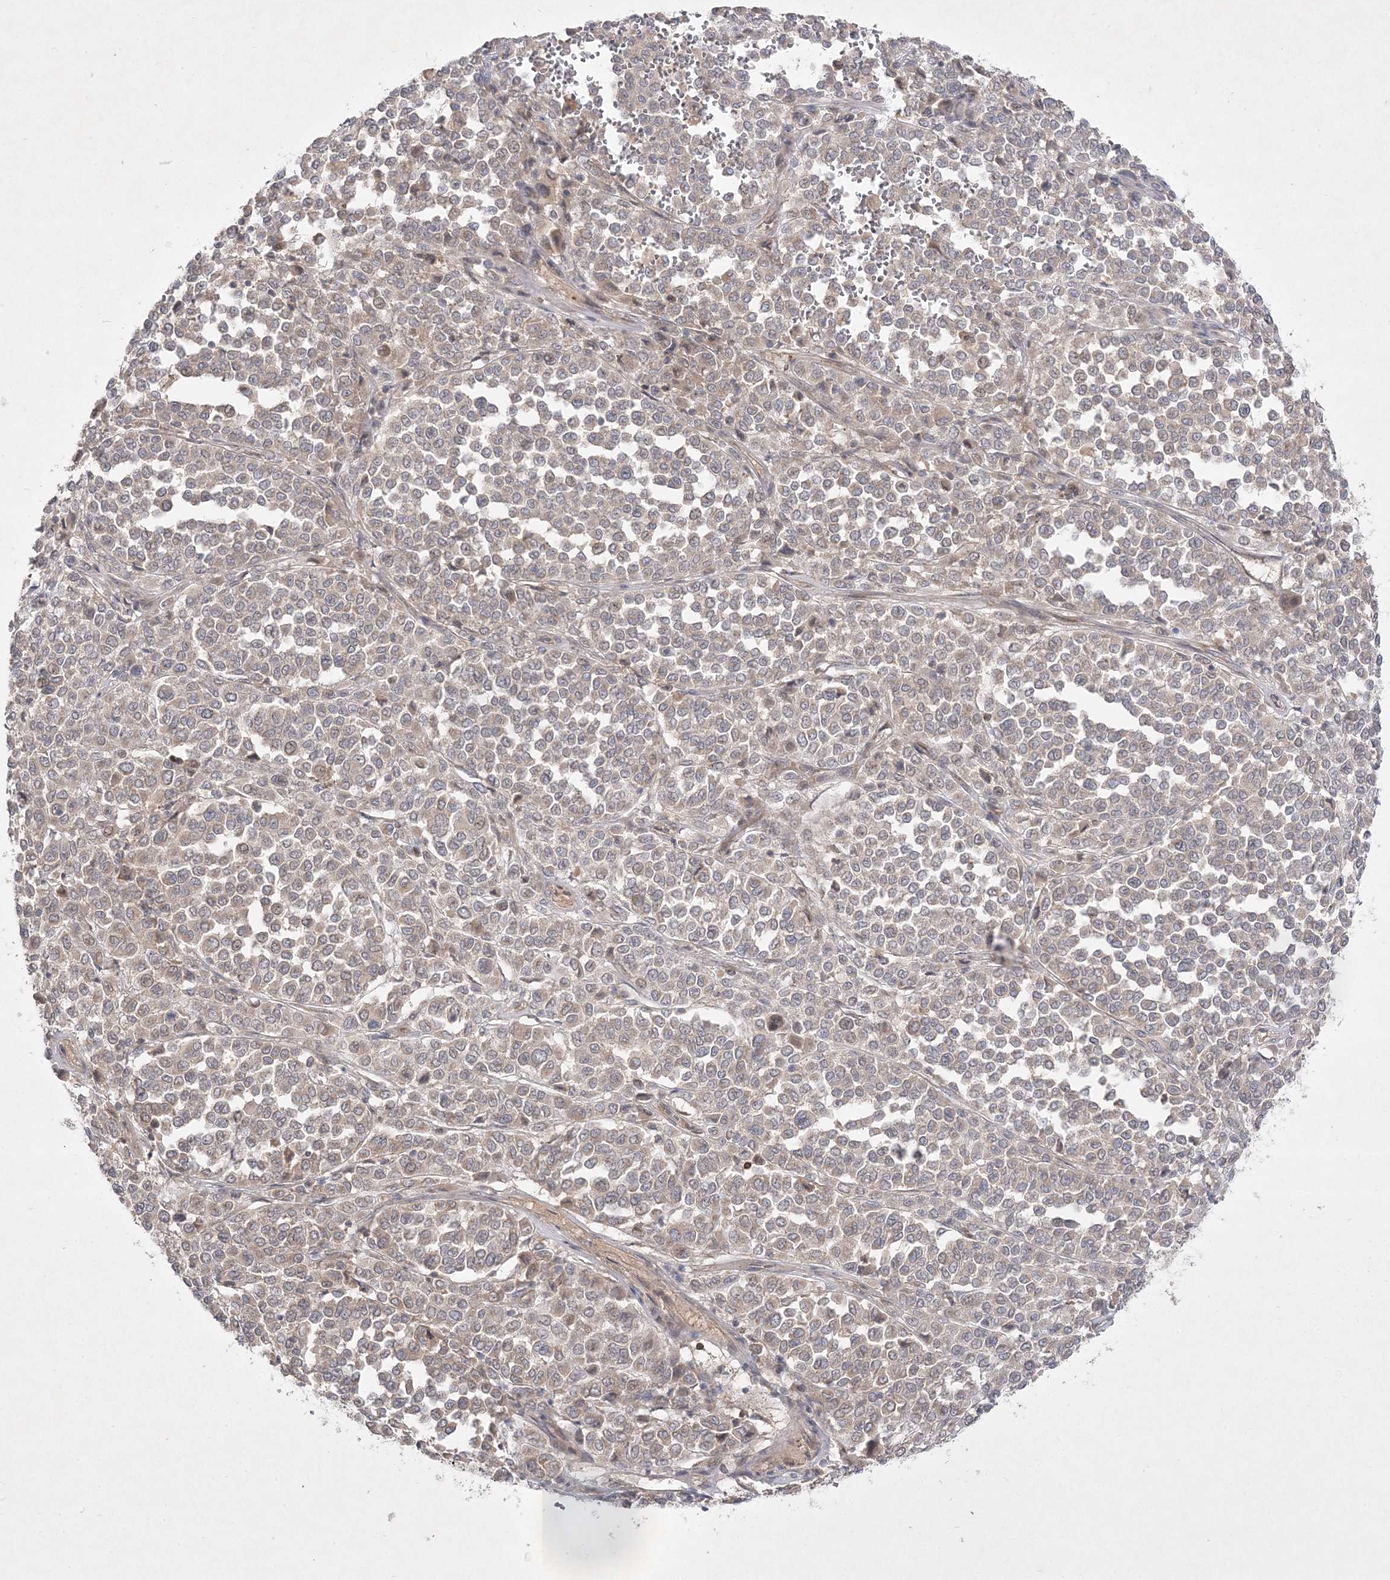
{"staining": {"intensity": "negative", "quantity": "none", "location": "none"}, "tissue": "melanoma", "cell_type": "Tumor cells", "image_type": "cancer", "snomed": [{"axis": "morphology", "description": "Malignant melanoma, Metastatic site"}, {"axis": "topography", "description": "Pancreas"}], "caption": "DAB immunohistochemical staining of human melanoma shows no significant expression in tumor cells.", "gene": "CLNK", "patient": {"sex": "female", "age": 30}}